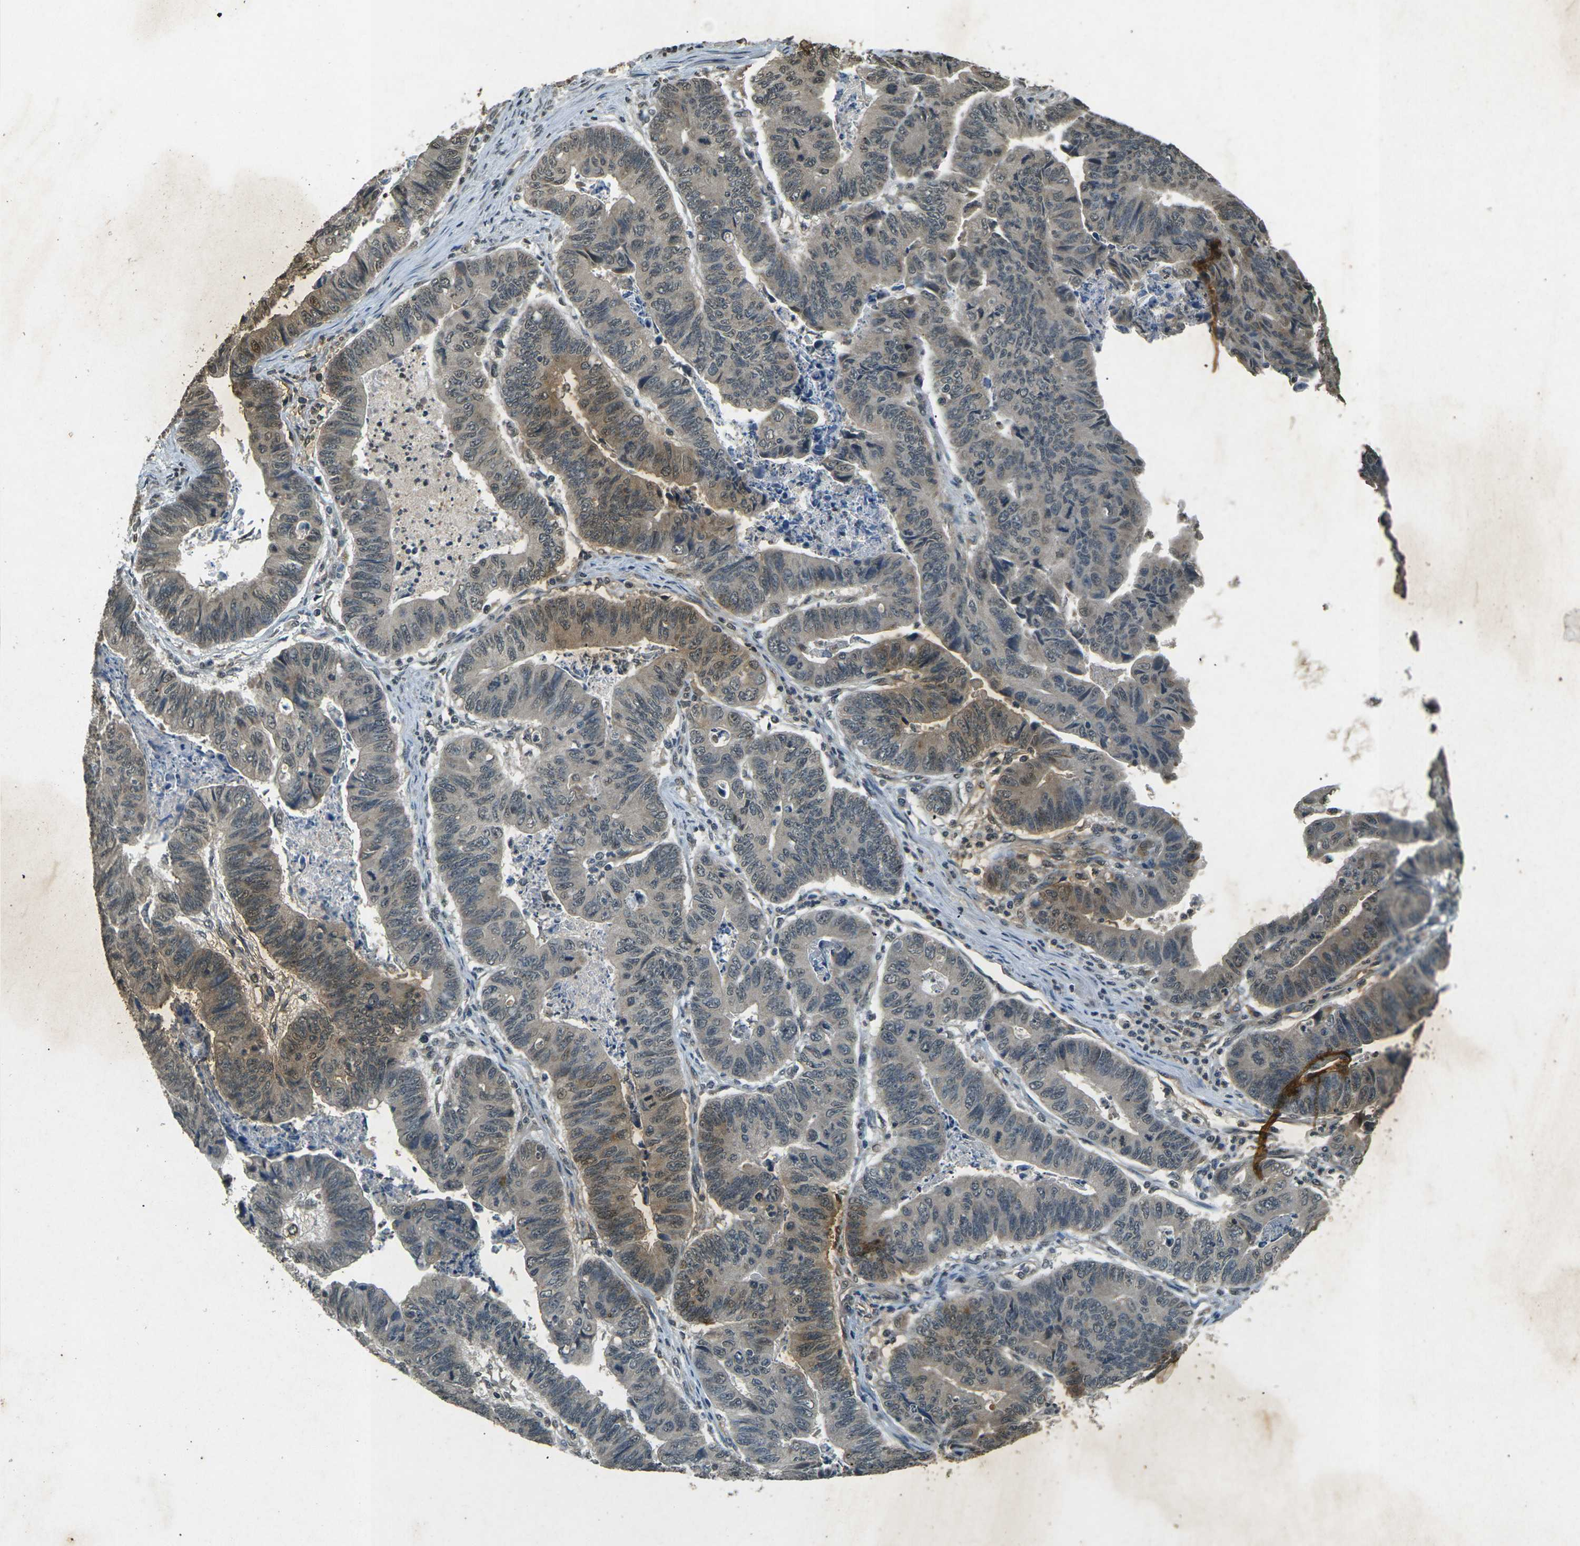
{"staining": {"intensity": "moderate", "quantity": "25%-75%", "location": "cytoplasmic/membranous"}, "tissue": "stomach cancer", "cell_type": "Tumor cells", "image_type": "cancer", "snomed": [{"axis": "morphology", "description": "Adenocarcinoma, NOS"}, {"axis": "topography", "description": "Stomach, lower"}], "caption": "Immunohistochemistry photomicrograph of neoplastic tissue: adenocarcinoma (stomach) stained using immunohistochemistry exhibits medium levels of moderate protein expression localized specifically in the cytoplasmic/membranous of tumor cells, appearing as a cytoplasmic/membranous brown color.", "gene": "PDE2A", "patient": {"sex": "male", "age": 77}}